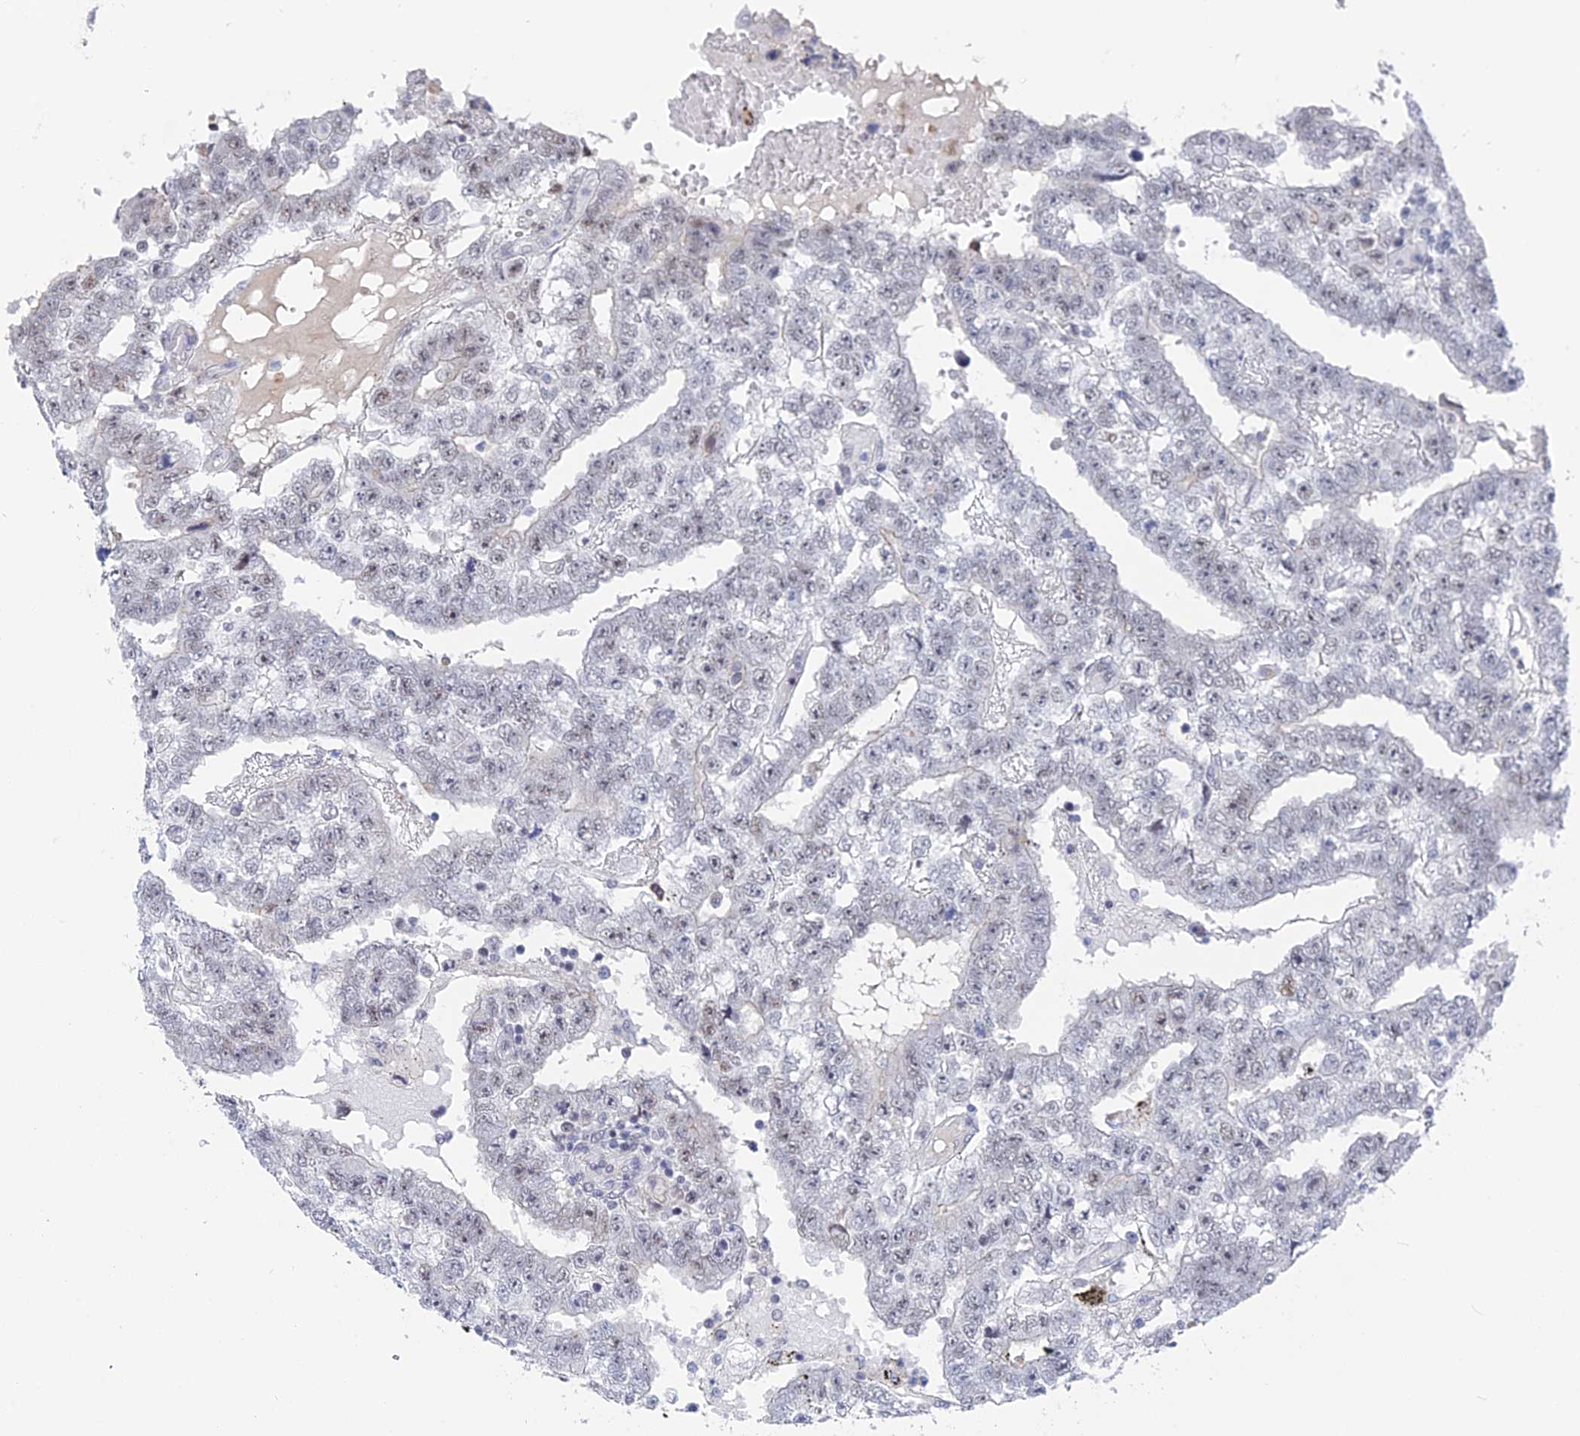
{"staining": {"intensity": "weak", "quantity": "25%-75%", "location": "nuclear"}, "tissue": "testis cancer", "cell_type": "Tumor cells", "image_type": "cancer", "snomed": [{"axis": "morphology", "description": "Carcinoma, Embryonal, NOS"}, {"axis": "topography", "description": "Testis"}], "caption": "This histopathology image exhibits IHC staining of testis embryonal carcinoma, with low weak nuclear positivity in approximately 25%-75% of tumor cells.", "gene": "BRD2", "patient": {"sex": "male", "age": 25}}